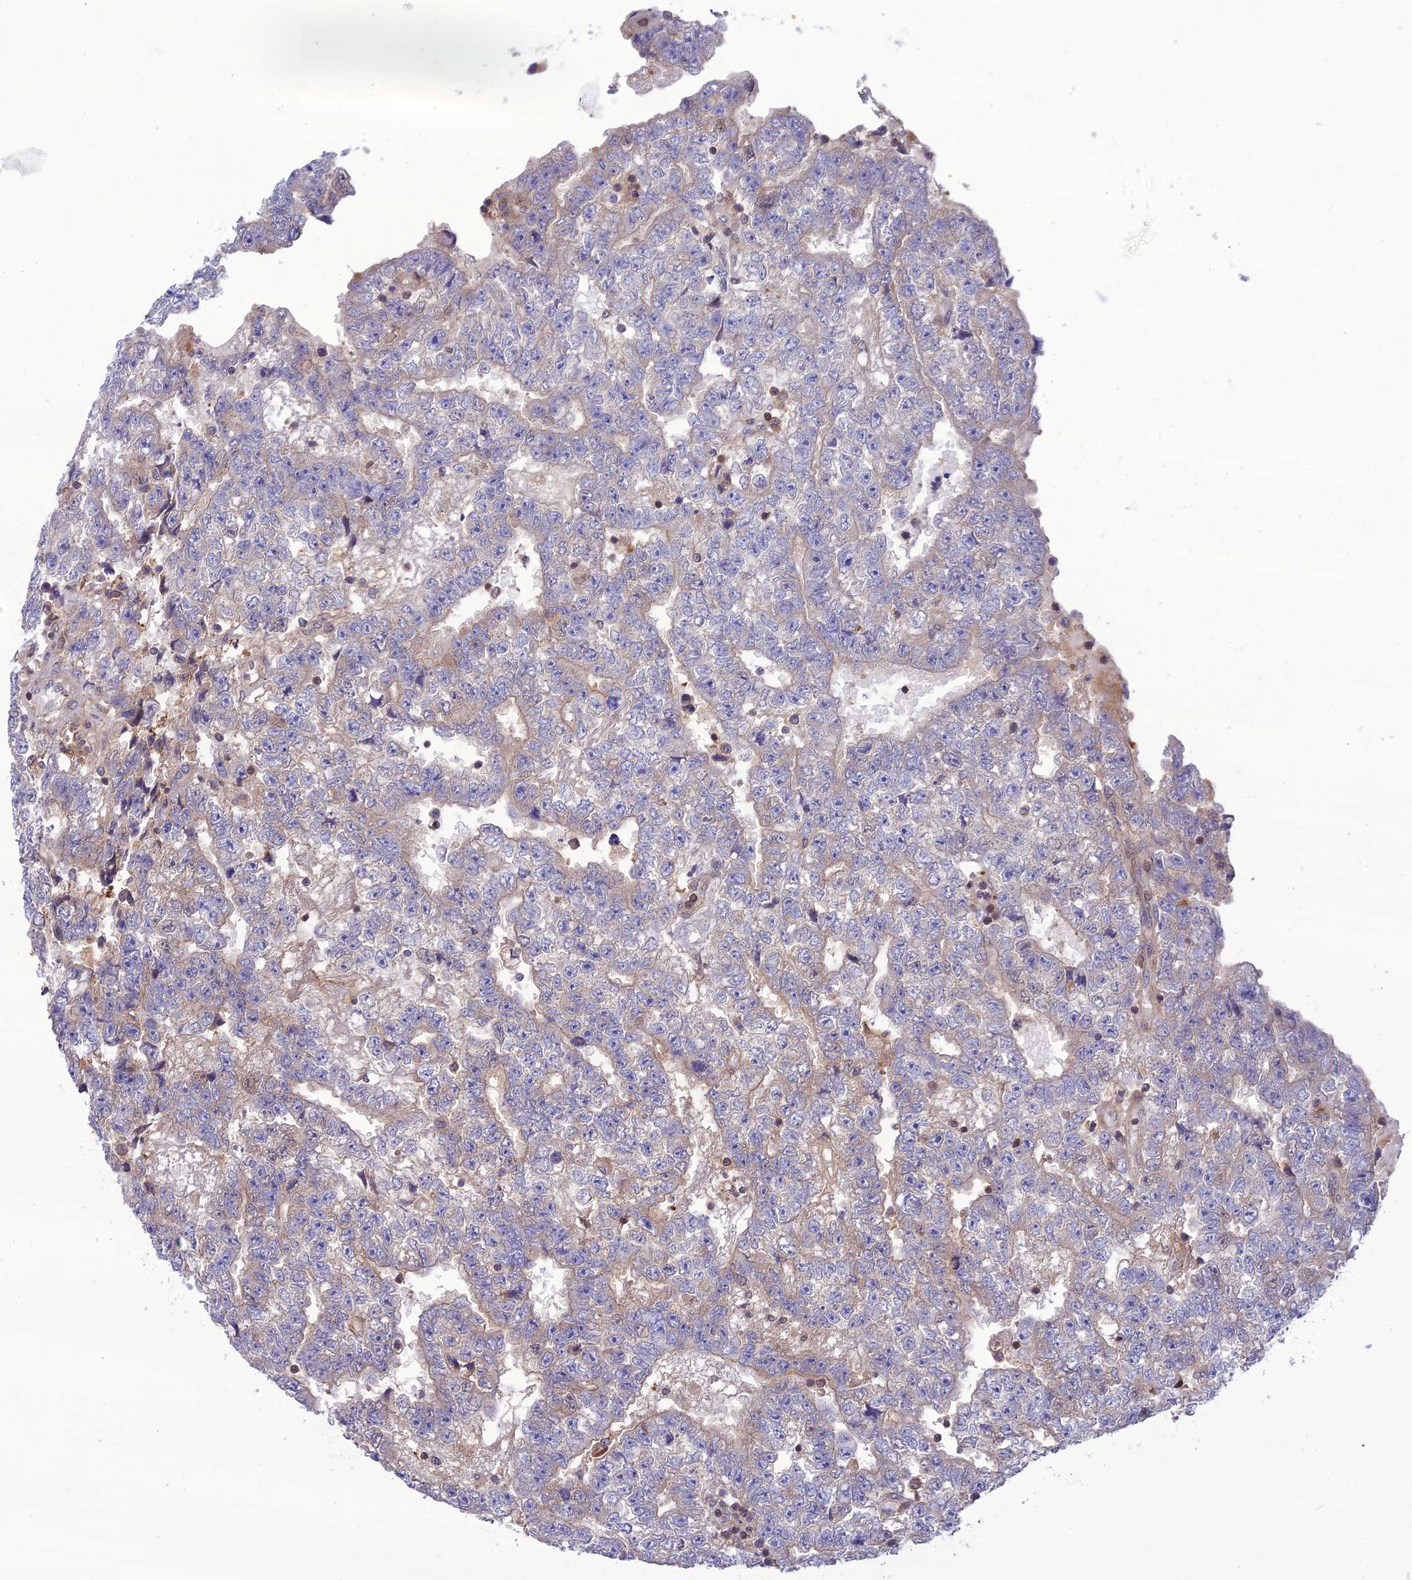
{"staining": {"intensity": "weak", "quantity": "<25%", "location": "cytoplasmic/membranous"}, "tissue": "testis cancer", "cell_type": "Tumor cells", "image_type": "cancer", "snomed": [{"axis": "morphology", "description": "Carcinoma, Embryonal, NOS"}, {"axis": "topography", "description": "Testis"}], "caption": "Immunohistochemistry photomicrograph of neoplastic tissue: testis cancer stained with DAB (3,3'-diaminobenzidine) exhibits no significant protein expression in tumor cells.", "gene": "GDF6", "patient": {"sex": "male", "age": 25}}